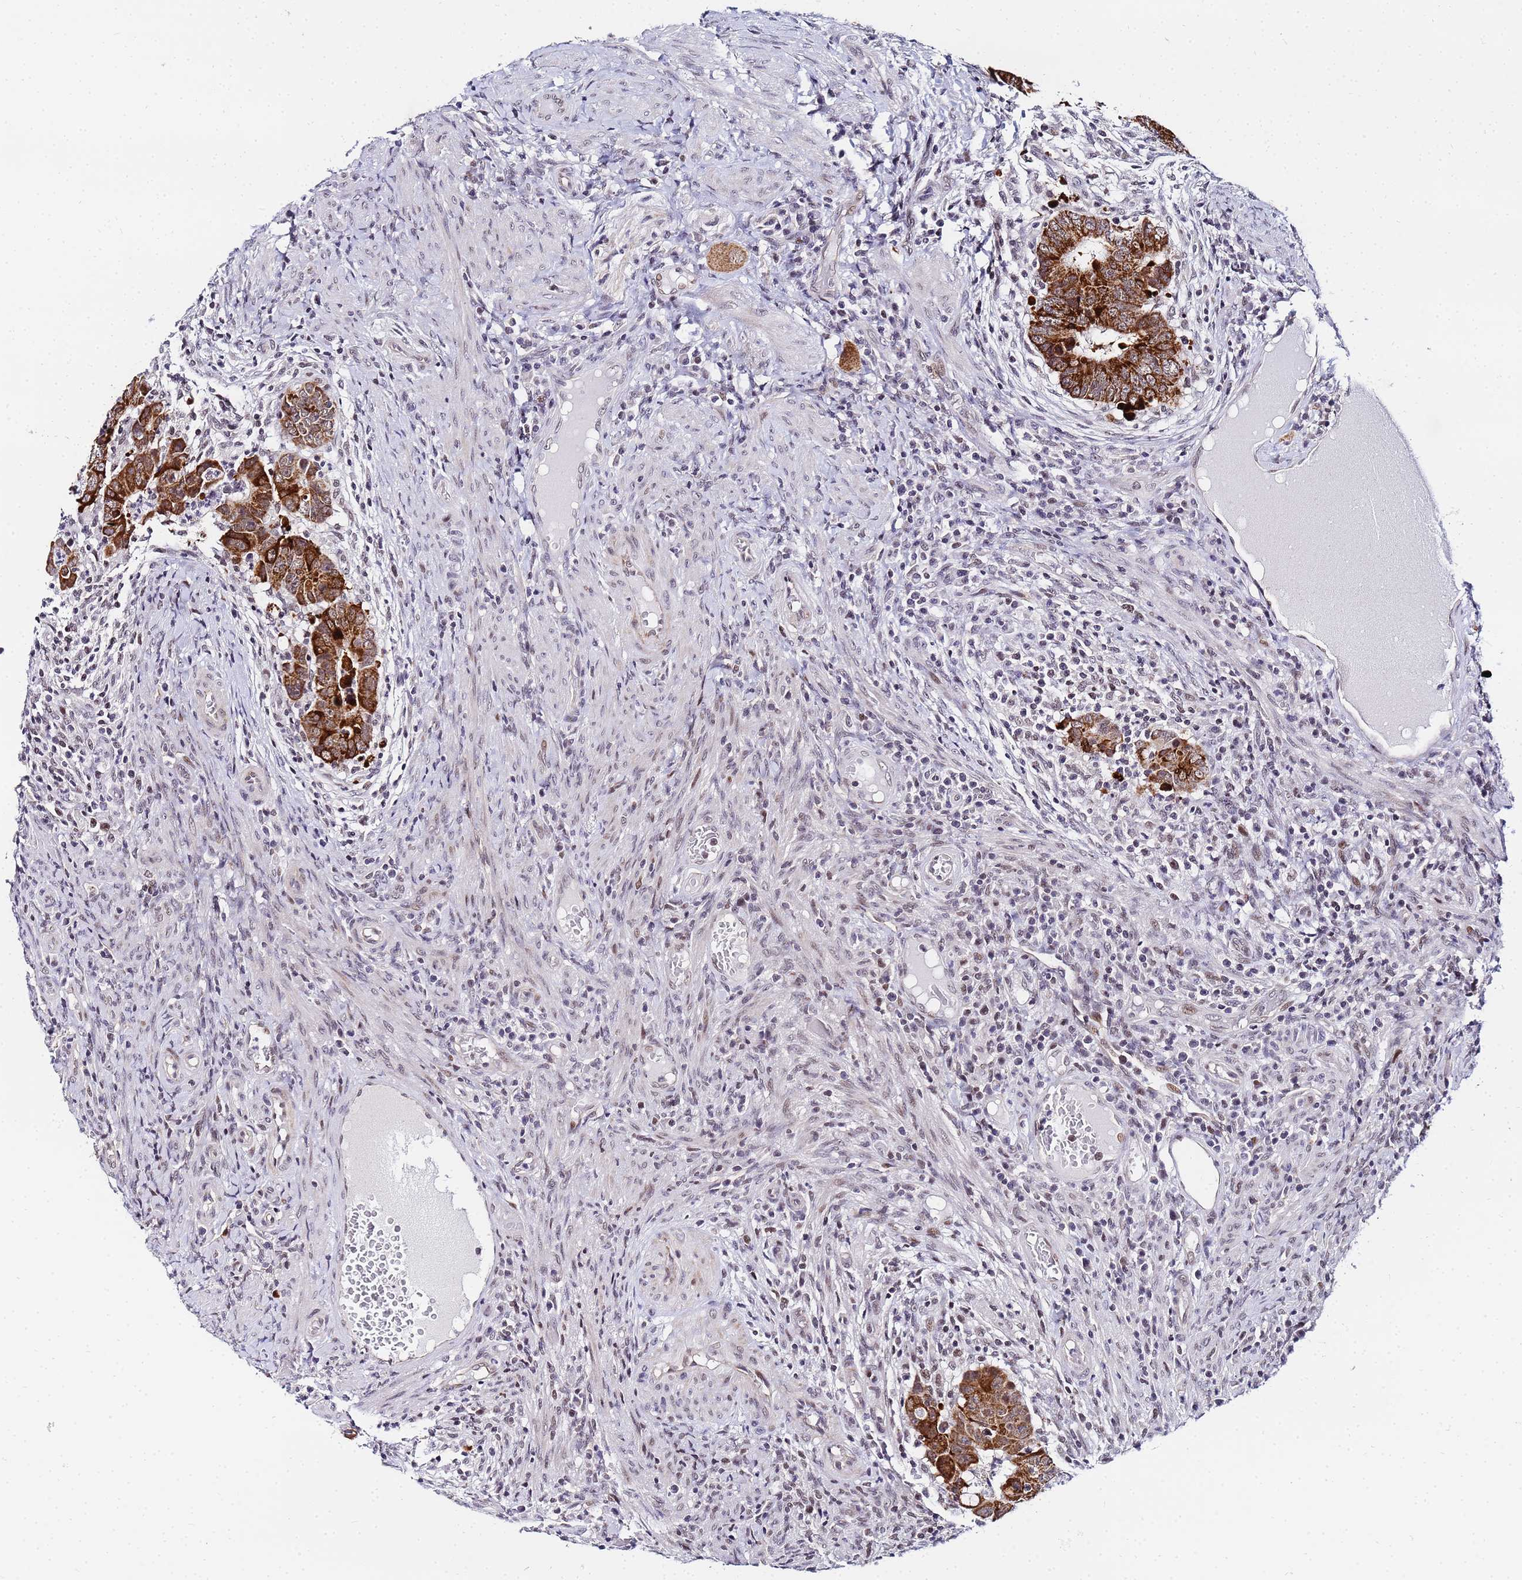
{"staining": {"intensity": "strong", "quantity": ">75%", "location": "cytoplasmic/membranous"}, "tissue": "colorectal cancer", "cell_type": "Tumor cells", "image_type": "cancer", "snomed": [{"axis": "morphology", "description": "Normal tissue, NOS"}, {"axis": "morphology", "description": "Adenocarcinoma, NOS"}, {"axis": "topography", "description": "Rectum"}], "caption": "Protein expression analysis of human colorectal cancer reveals strong cytoplasmic/membranous positivity in approximately >75% of tumor cells.", "gene": "CKMT1A", "patient": {"sex": "female", "age": 65}}